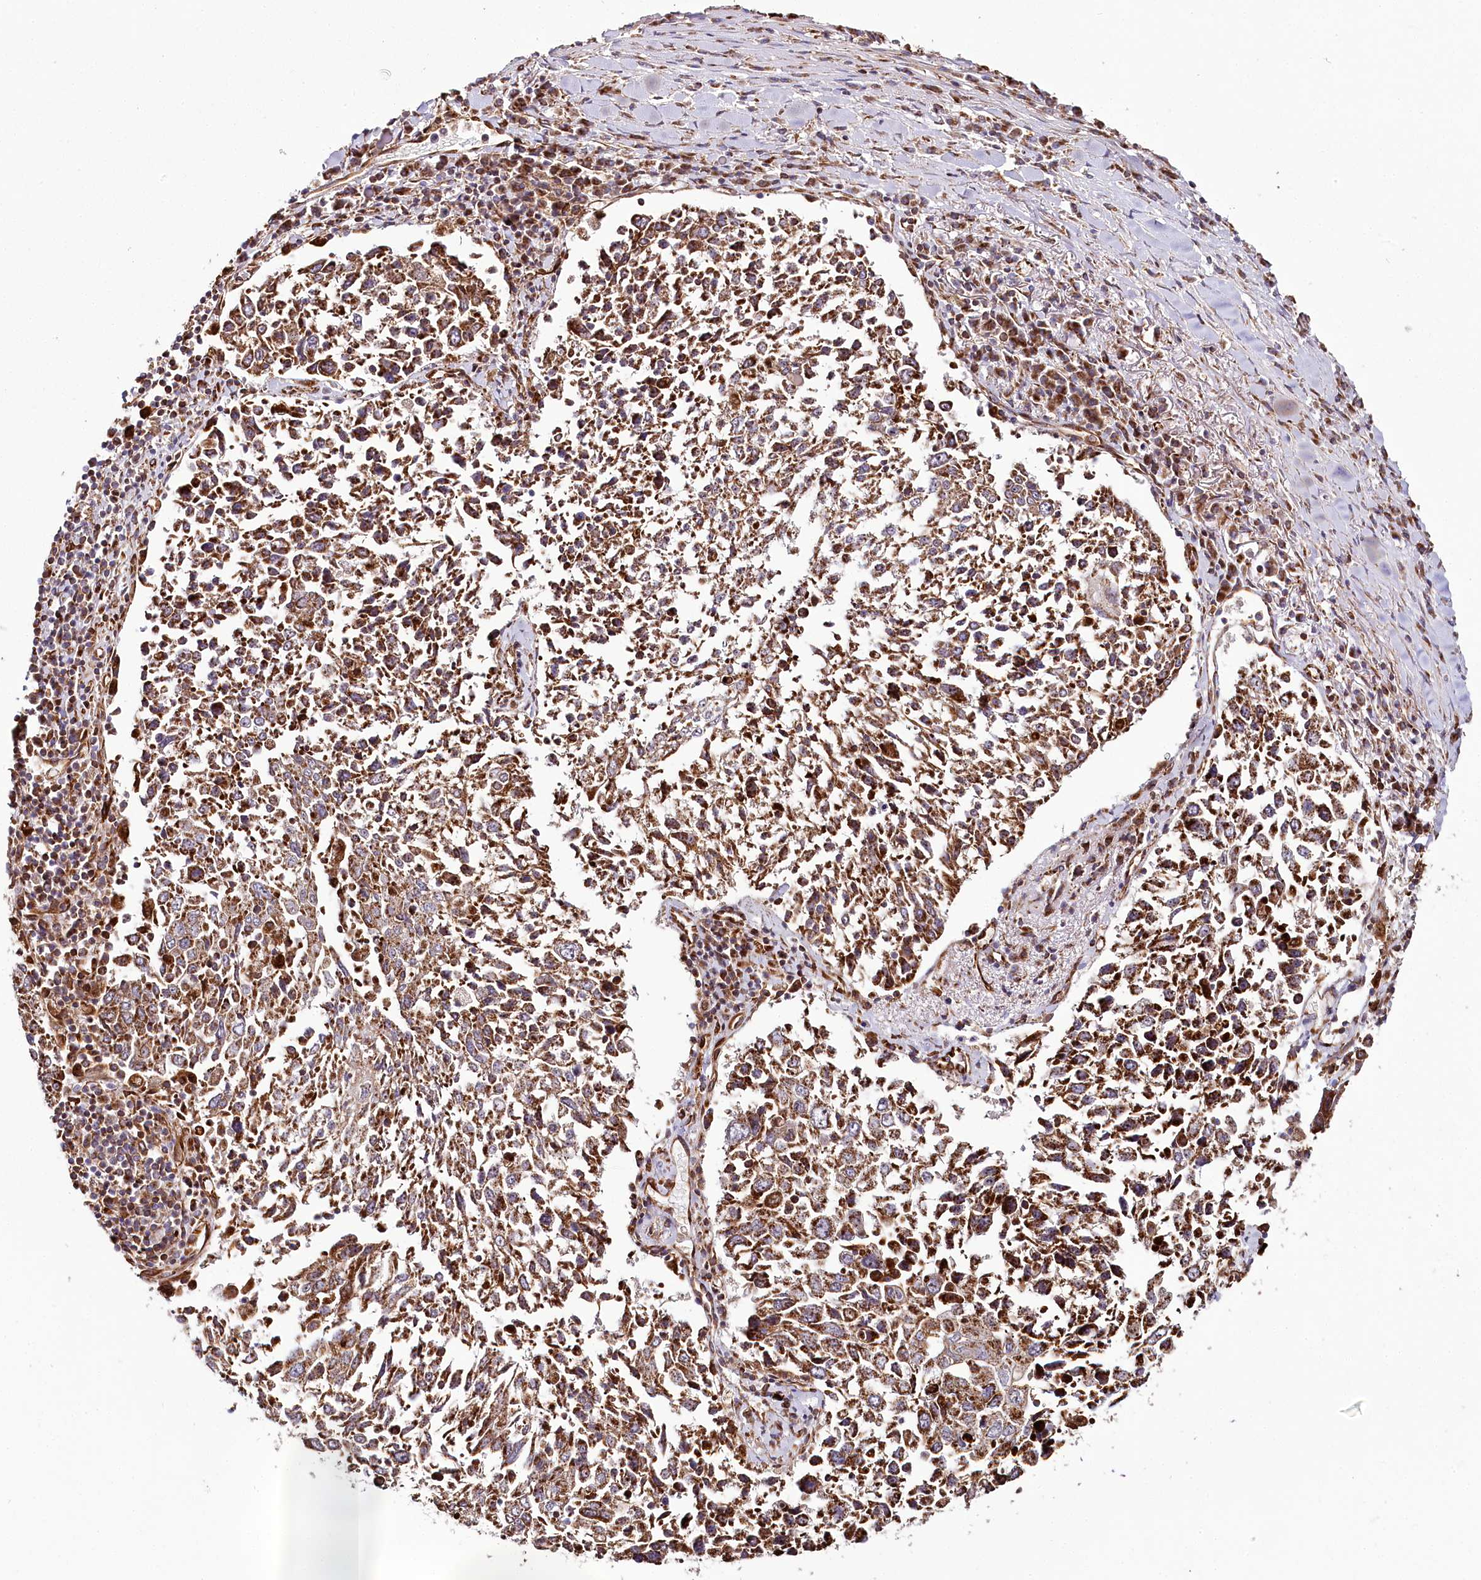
{"staining": {"intensity": "strong", "quantity": ">75%", "location": "cytoplasmic/membranous"}, "tissue": "lung cancer", "cell_type": "Tumor cells", "image_type": "cancer", "snomed": [{"axis": "morphology", "description": "Squamous cell carcinoma, NOS"}, {"axis": "topography", "description": "Lung"}], "caption": "This image displays immunohistochemistry (IHC) staining of human lung squamous cell carcinoma, with high strong cytoplasmic/membranous staining in about >75% of tumor cells.", "gene": "THUMPD3", "patient": {"sex": "male", "age": 65}}